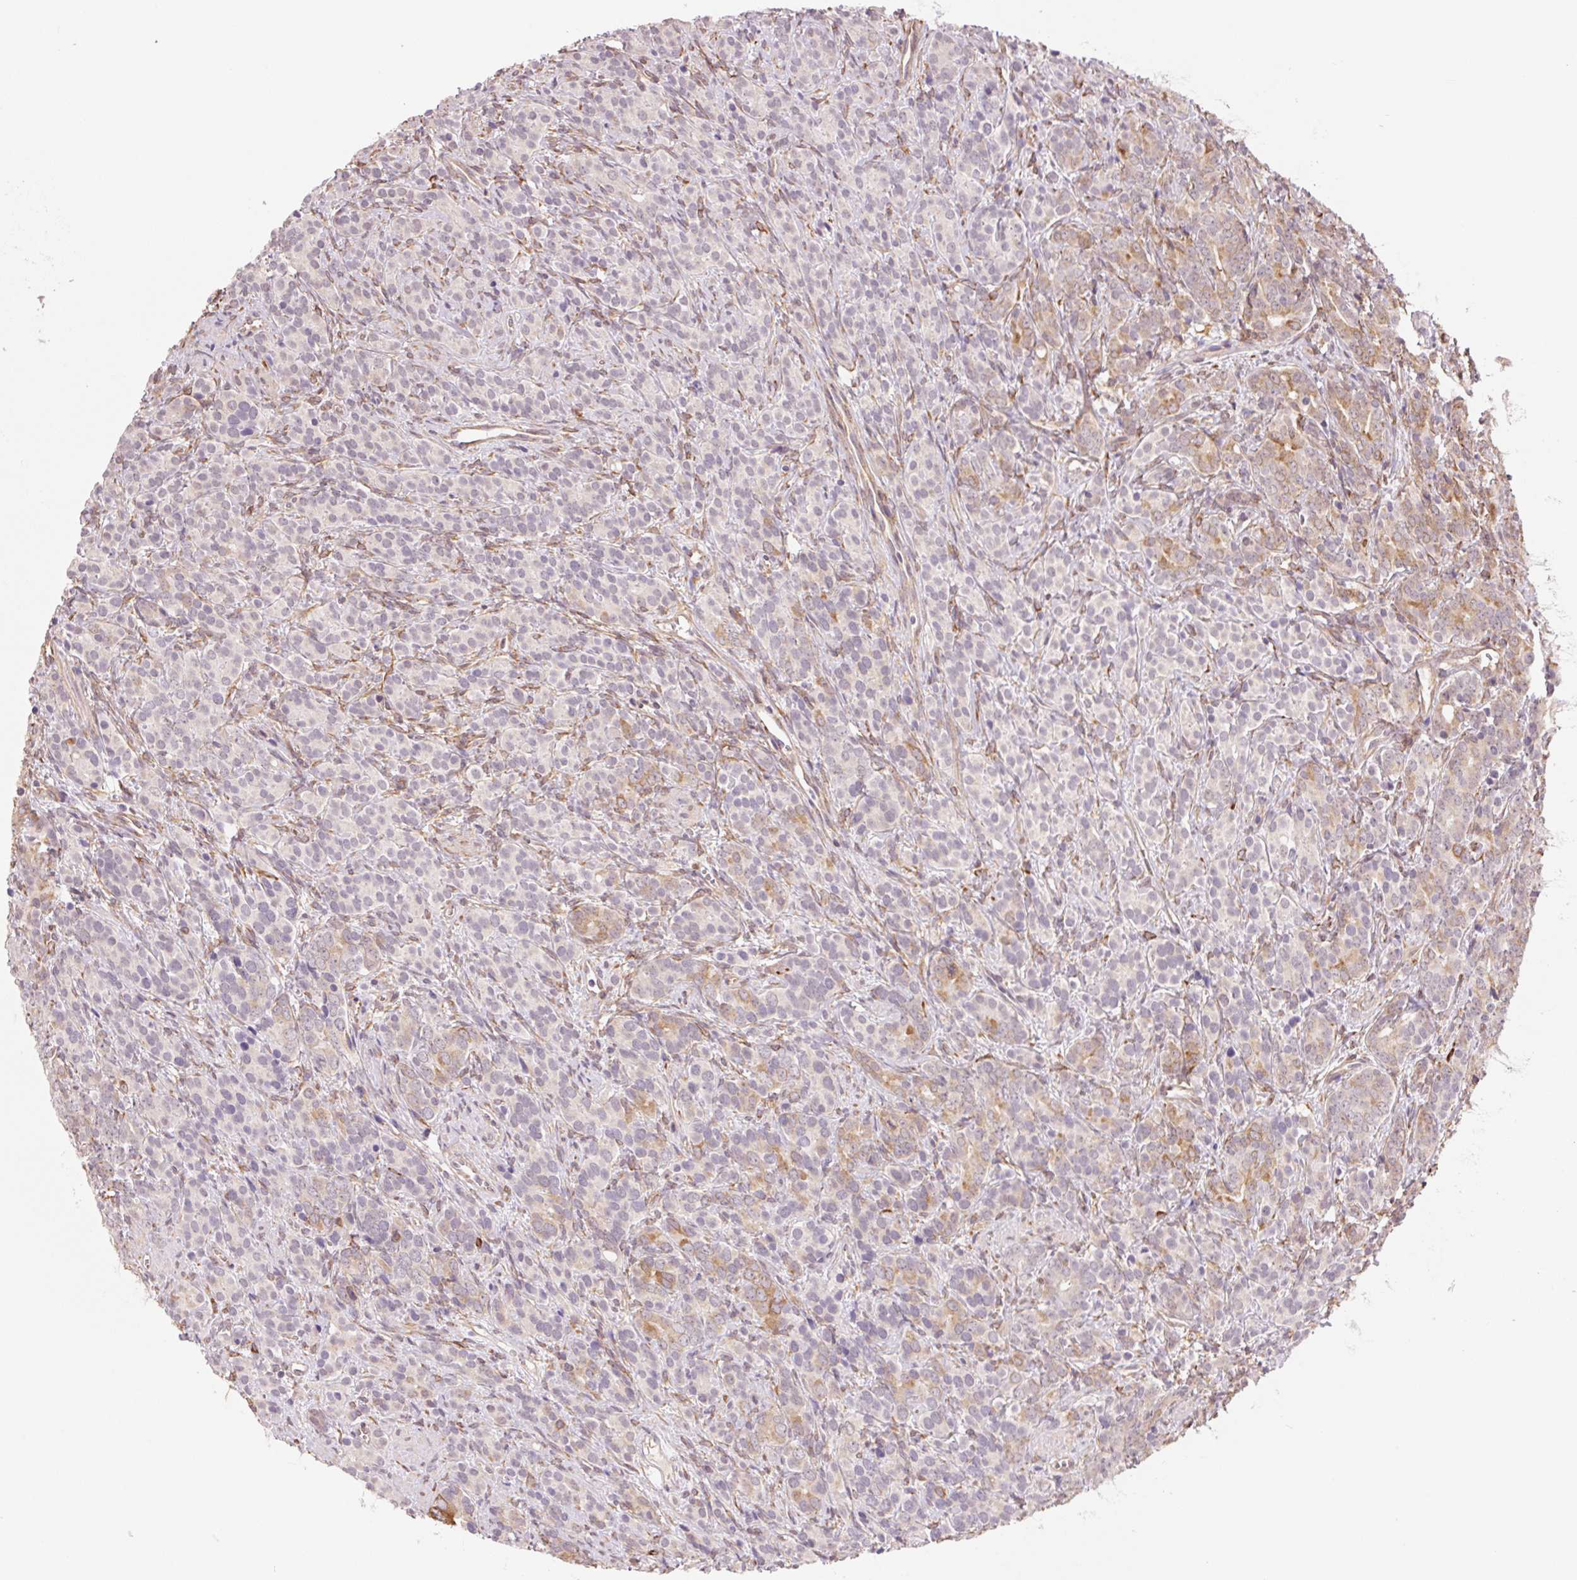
{"staining": {"intensity": "weak", "quantity": "<25%", "location": "cytoplasmic/membranous"}, "tissue": "prostate cancer", "cell_type": "Tumor cells", "image_type": "cancer", "snomed": [{"axis": "morphology", "description": "Adenocarcinoma, High grade"}, {"axis": "topography", "description": "Prostate"}], "caption": "Immunohistochemistry (IHC) of human prostate high-grade adenocarcinoma demonstrates no positivity in tumor cells. (DAB (3,3'-diaminobenzidine) immunohistochemistry, high magnification).", "gene": "FKBP10", "patient": {"sex": "male", "age": 84}}